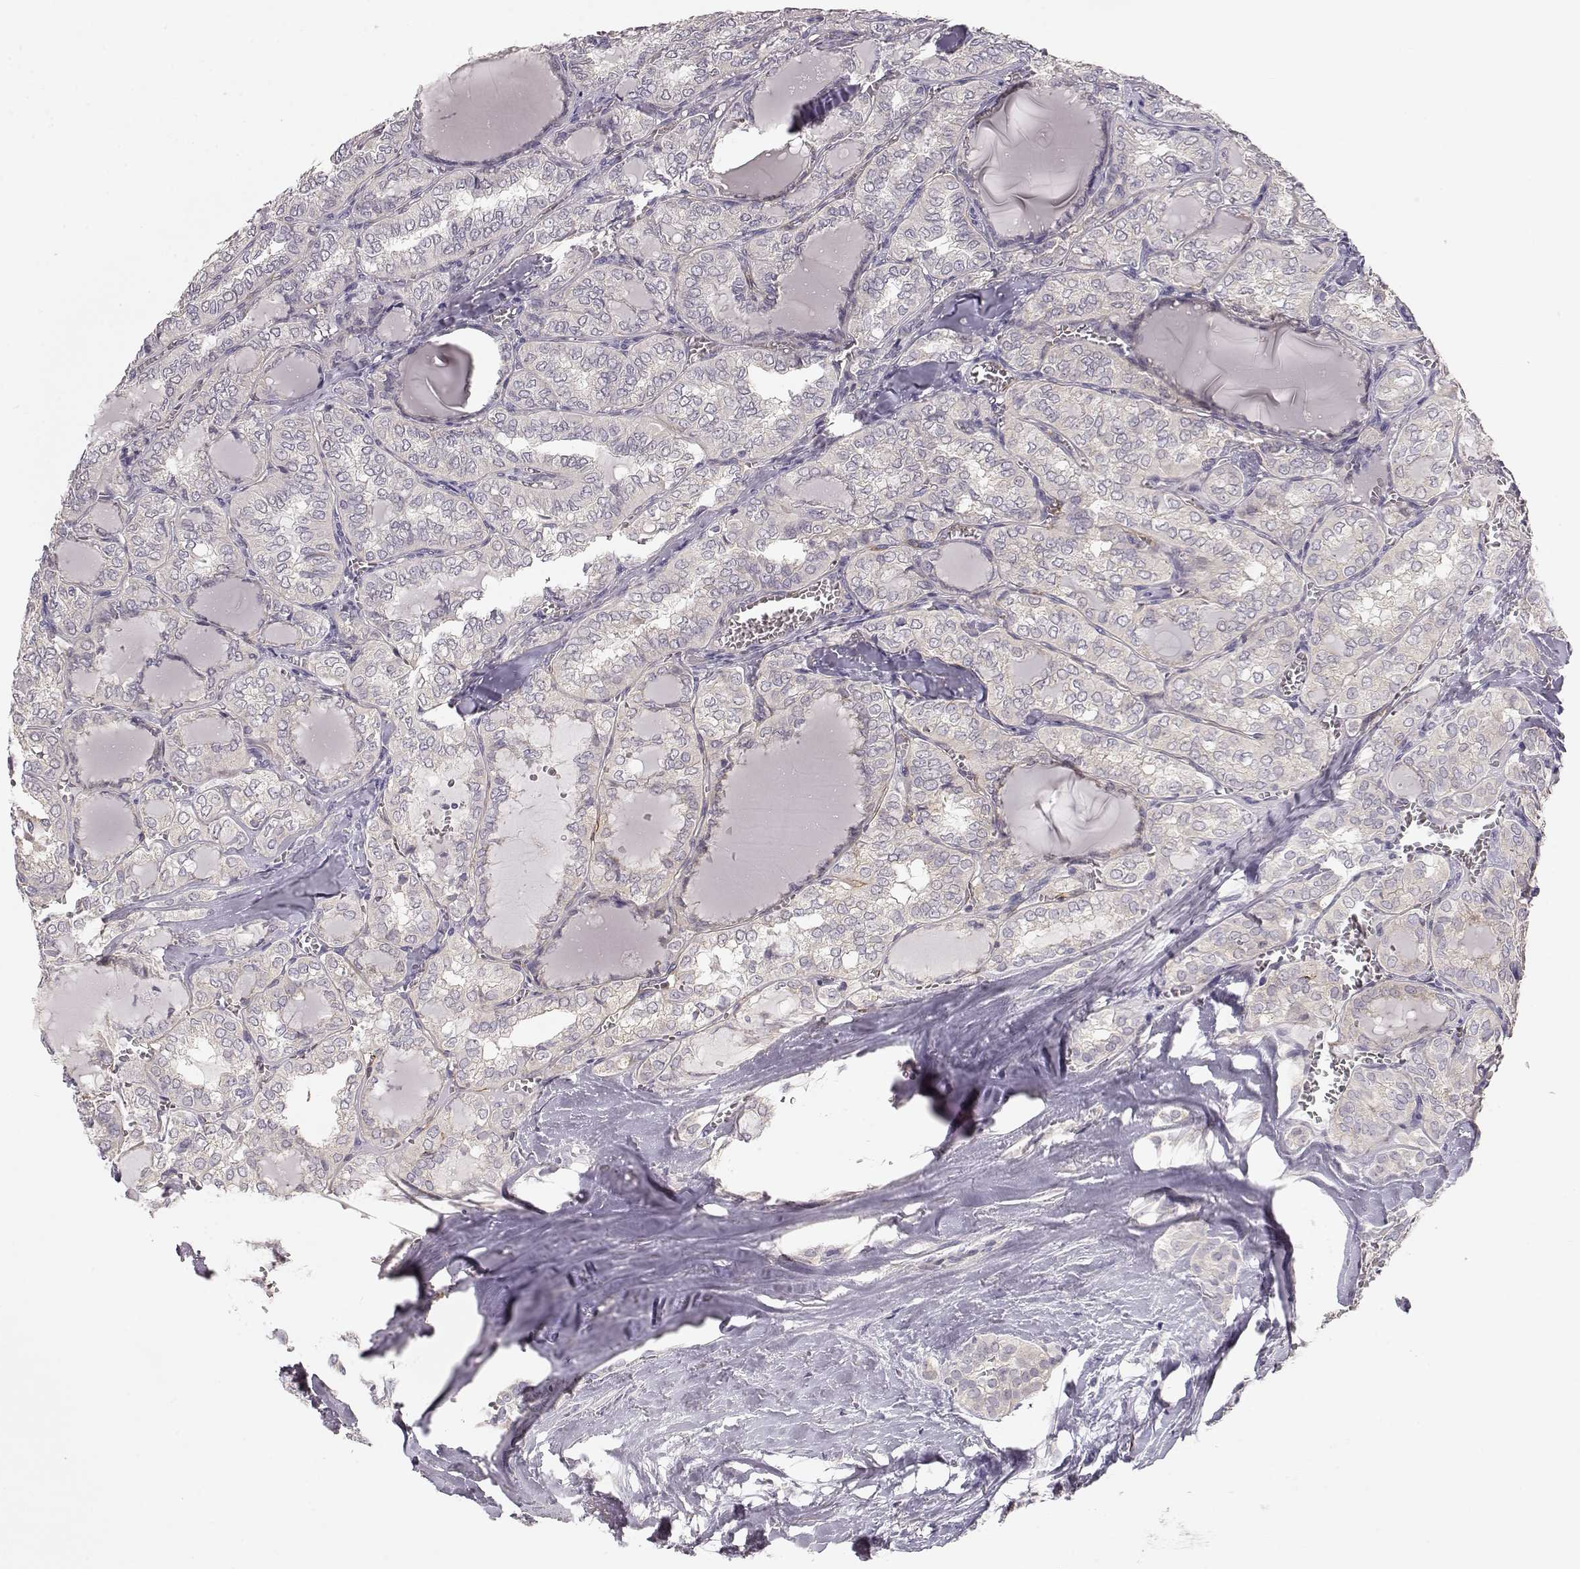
{"staining": {"intensity": "negative", "quantity": "none", "location": "none"}, "tissue": "thyroid cancer", "cell_type": "Tumor cells", "image_type": "cancer", "snomed": [{"axis": "morphology", "description": "Papillary adenocarcinoma, NOS"}, {"axis": "topography", "description": "Thyroid gland"}], "caption": "Human thyroid cancer stained for a protein using immunohistochemistry (IHC) displays no expression in tumor cells.", "gene": "ARHGAP8", "patient": {"sex": "female", "age": 41}}